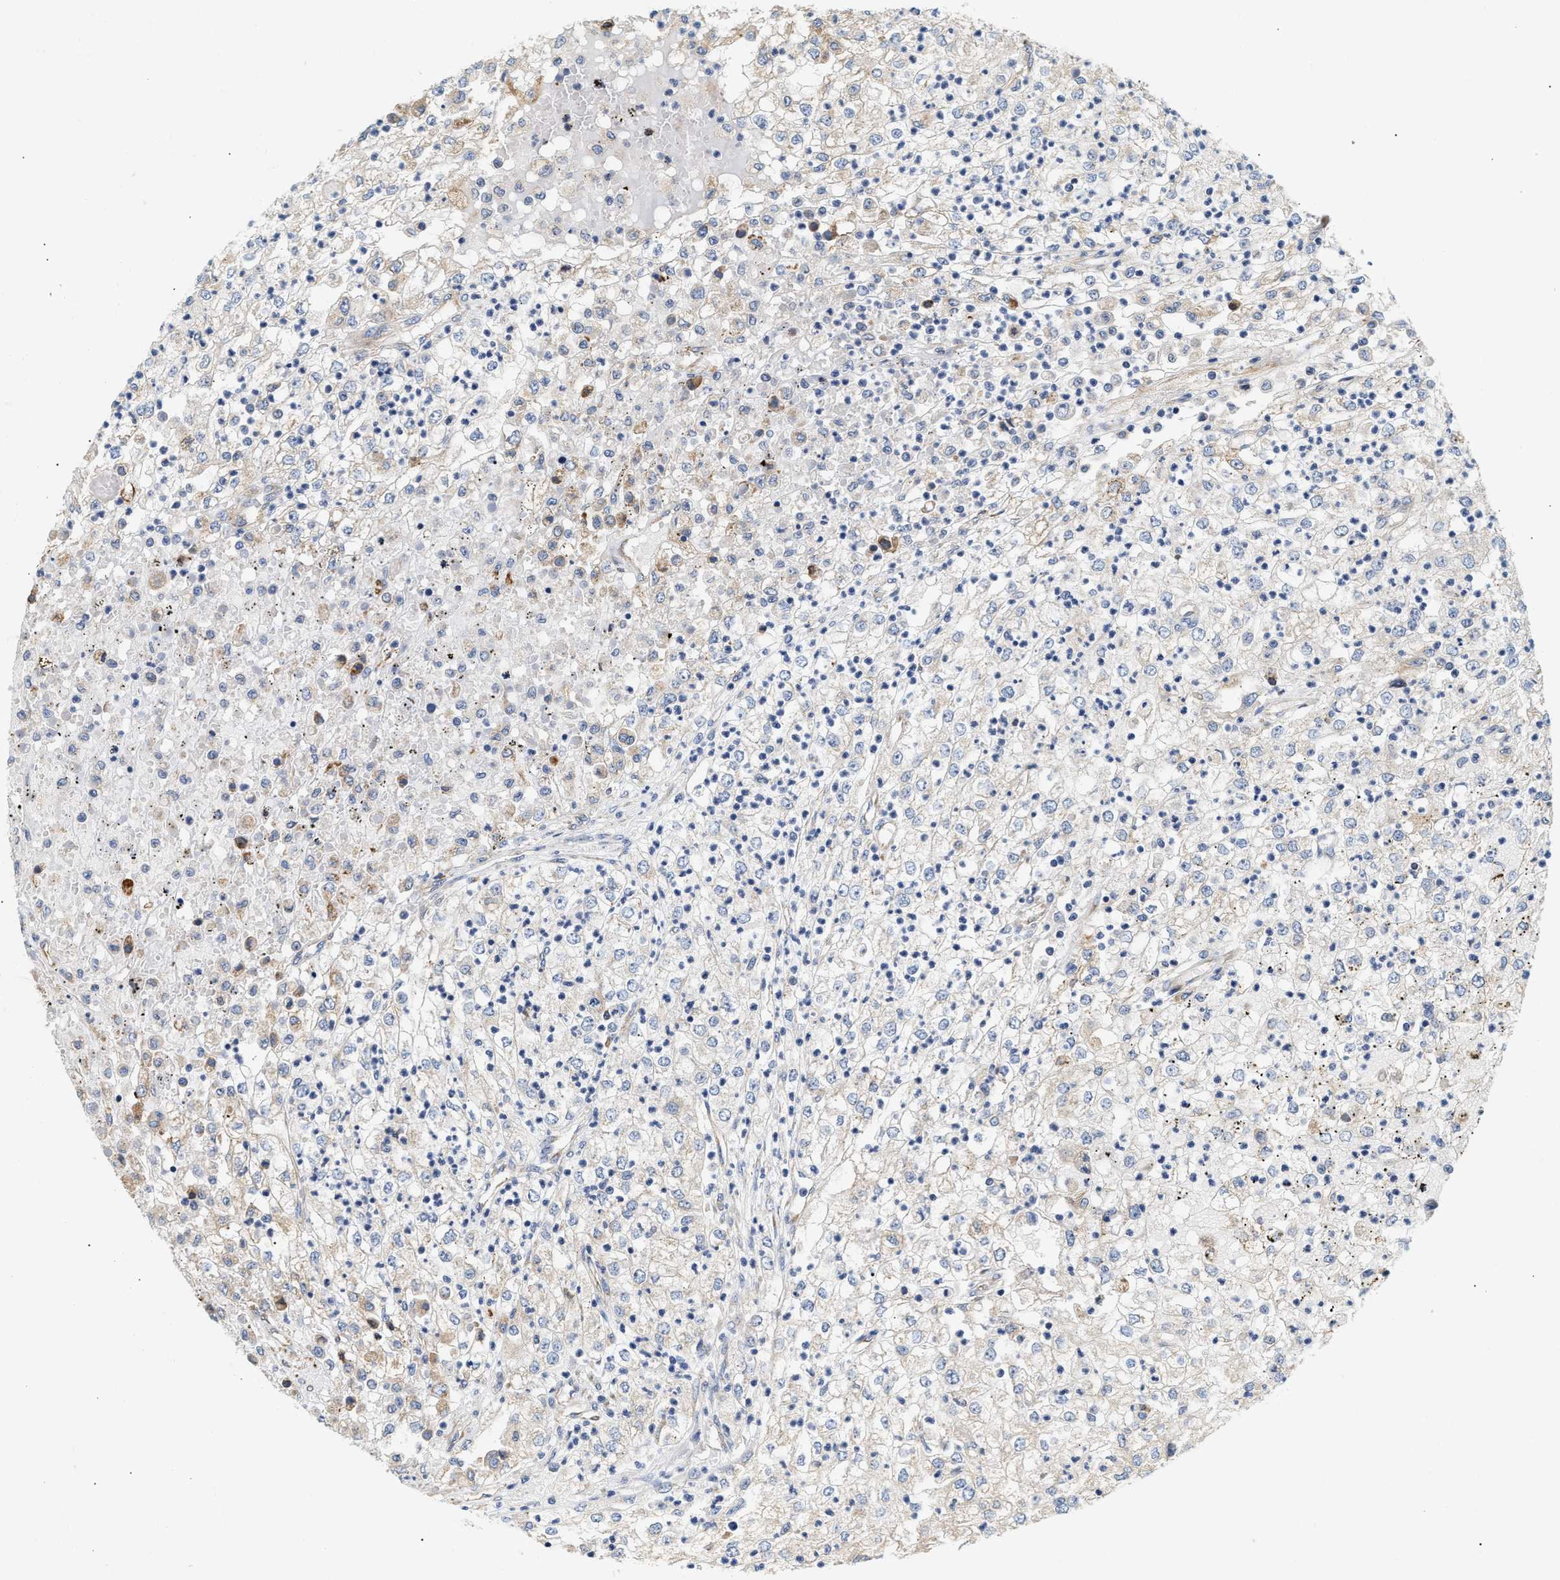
{"staining": {"intensity": "negative", "quantity": "none", "location": "none"}, "tissue": "renal cancer", "cell_type": "Tumor cells", "image_type": "cancer", "snomed": [{"axis": "morphology", "description": "Adenocarcinoma, NOS"}, {"axis": "topography", "description": "Kidney"}], "caption": "This is an immunohistochemistry (IHC) histopathology image of human adenocarcinoma (renal). There is no expression in tumor cells.", "gene": "IFT74", "patient": {"sex": "female", "age": 54}}